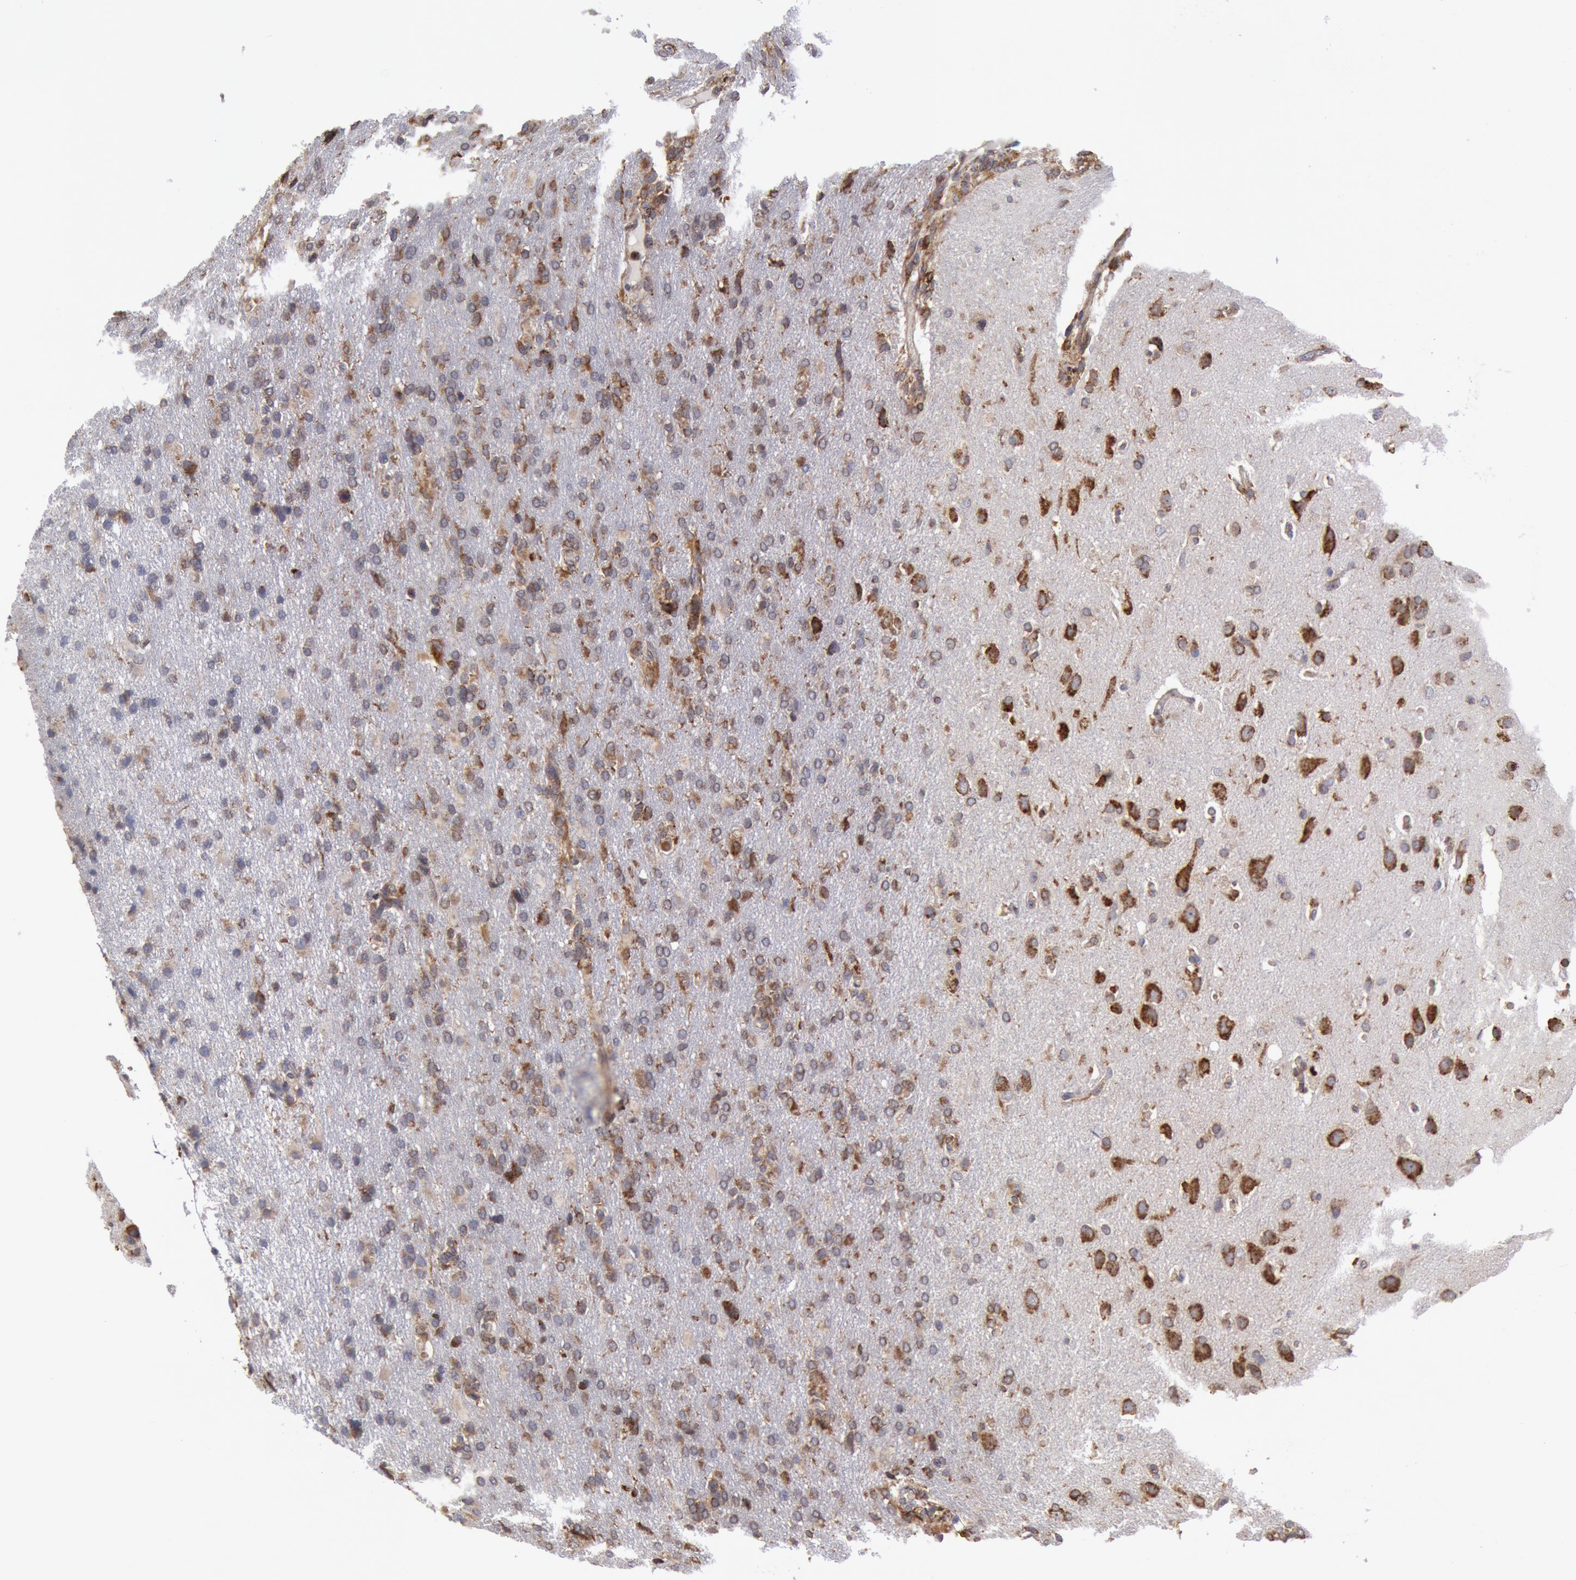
{"staining": {"intensity": "moderate", "quantity": "25%-75%", "location": "cytoplasmic/membranous"}, "tissue": "glioma", "cell_type": "Tumor cells", "image_type": "cancer", "snomed": [{"axis": "morphology", "description": "Glioma, malignant, High grade"}, {"axis": "topography", "description": "Brain"}], "caption": "A brown stain labels moderate cytoplasmic/membranous expression of a protein in glioma tumor cells. Nuclei are stained in blue.", "gene": "ERP44", "patient": {"sex": "male", "age": 68}}